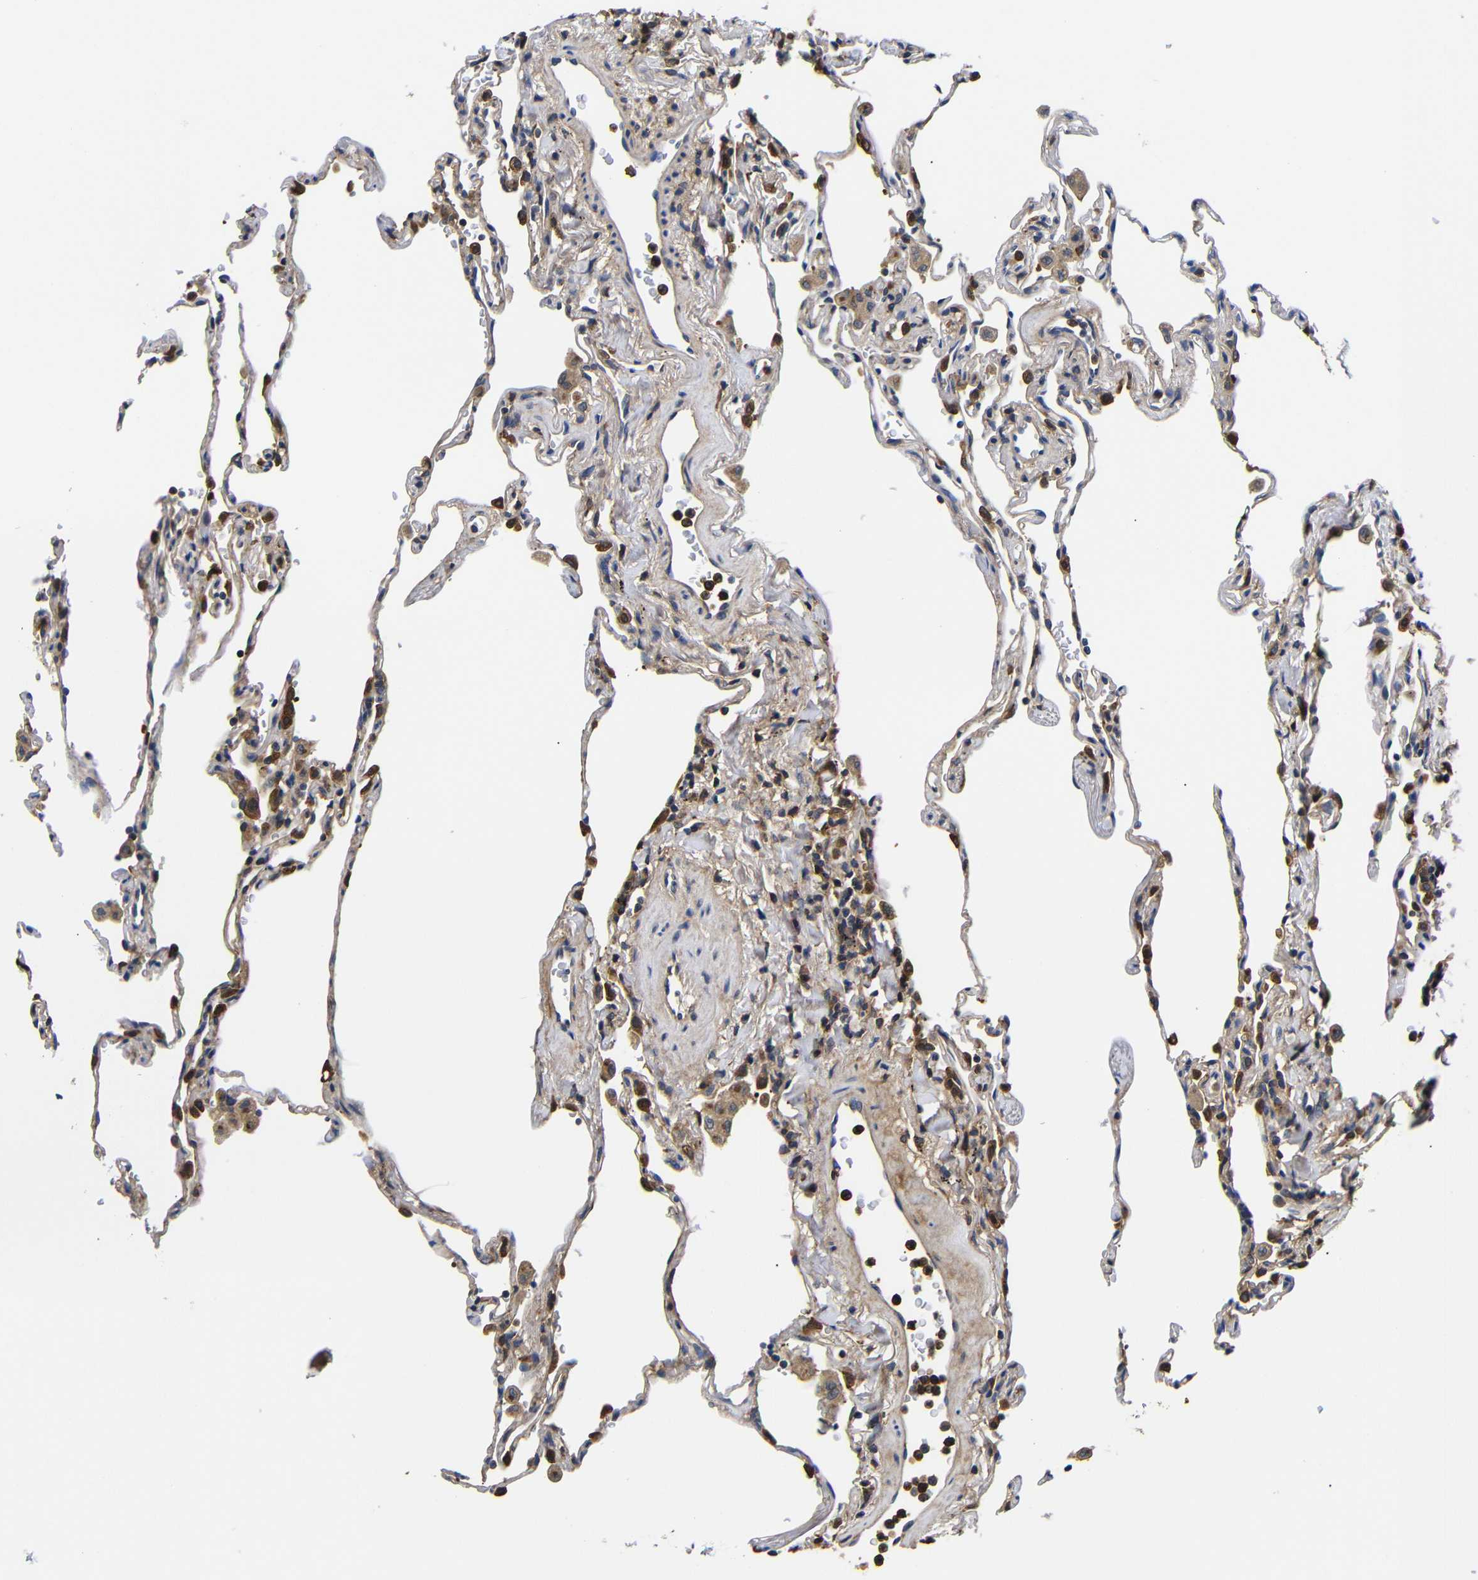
{"staining": {"intensity": "strong", "quantity": "25%-75%", "location": "cytoplasmic/membranous"}, "tissue": "lung", "cell_type": "Alveolar cells", "image_type": "normal", "snomed": [{"axis": "morphology", "description": "Normal tissue, NOS"}, {"axis": "topography", "description": "Lung"}], "caption": "Immunohistochemical staining of benign lung exhibits 25%-75% levels of strong cytoplasmic/membranous protein expression in about 25%-75% of alveolar cells. The staining is performed using DAB brown chromogen to label protein expression. The nuclei are counter-stained blue using hematoxylin.", "gene": "LRRCC1", "patient": {"sex": "male", "age": 59}}